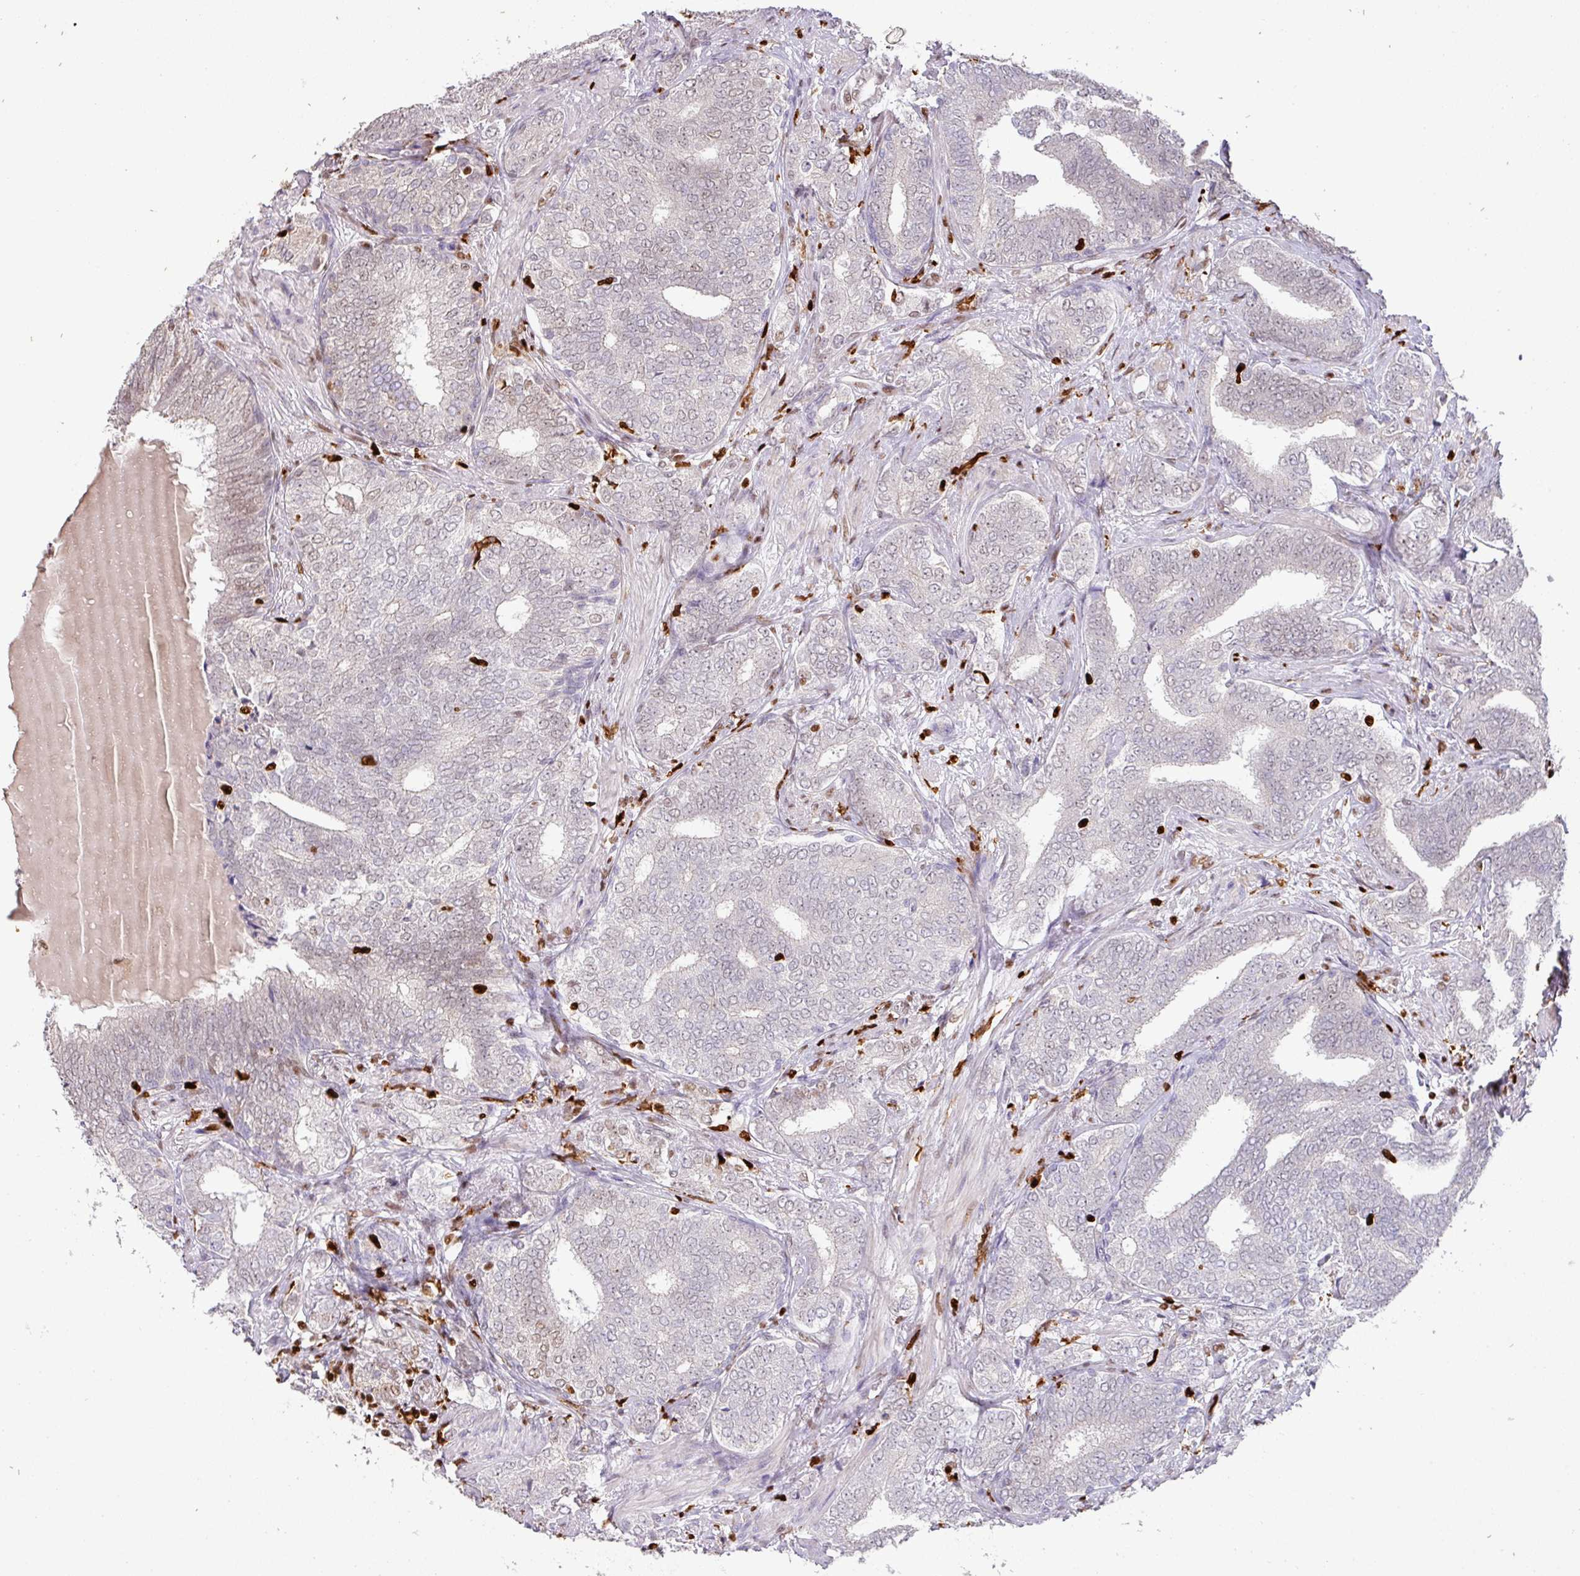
{"staining": {"intensity": "weak", "quantity": "<25%", "location": "nuclear"}, "tissue": "prostate cancer", "cell_type": "Tumor cells", "image_type": "cancer", "snomed": [{"axis": "morphology", "description": "Adenocarcinoma, High grade"}, {"axis": "topography", "description": "Prostate"}], "caption": "Adenocarcinoma (high-grade) (prostate) stained for a protein using immunohistochemistry exhibits no positivity tumor cells.", "gene": "SAMHD1", "patient": {"sex": "male", "age": 72}}